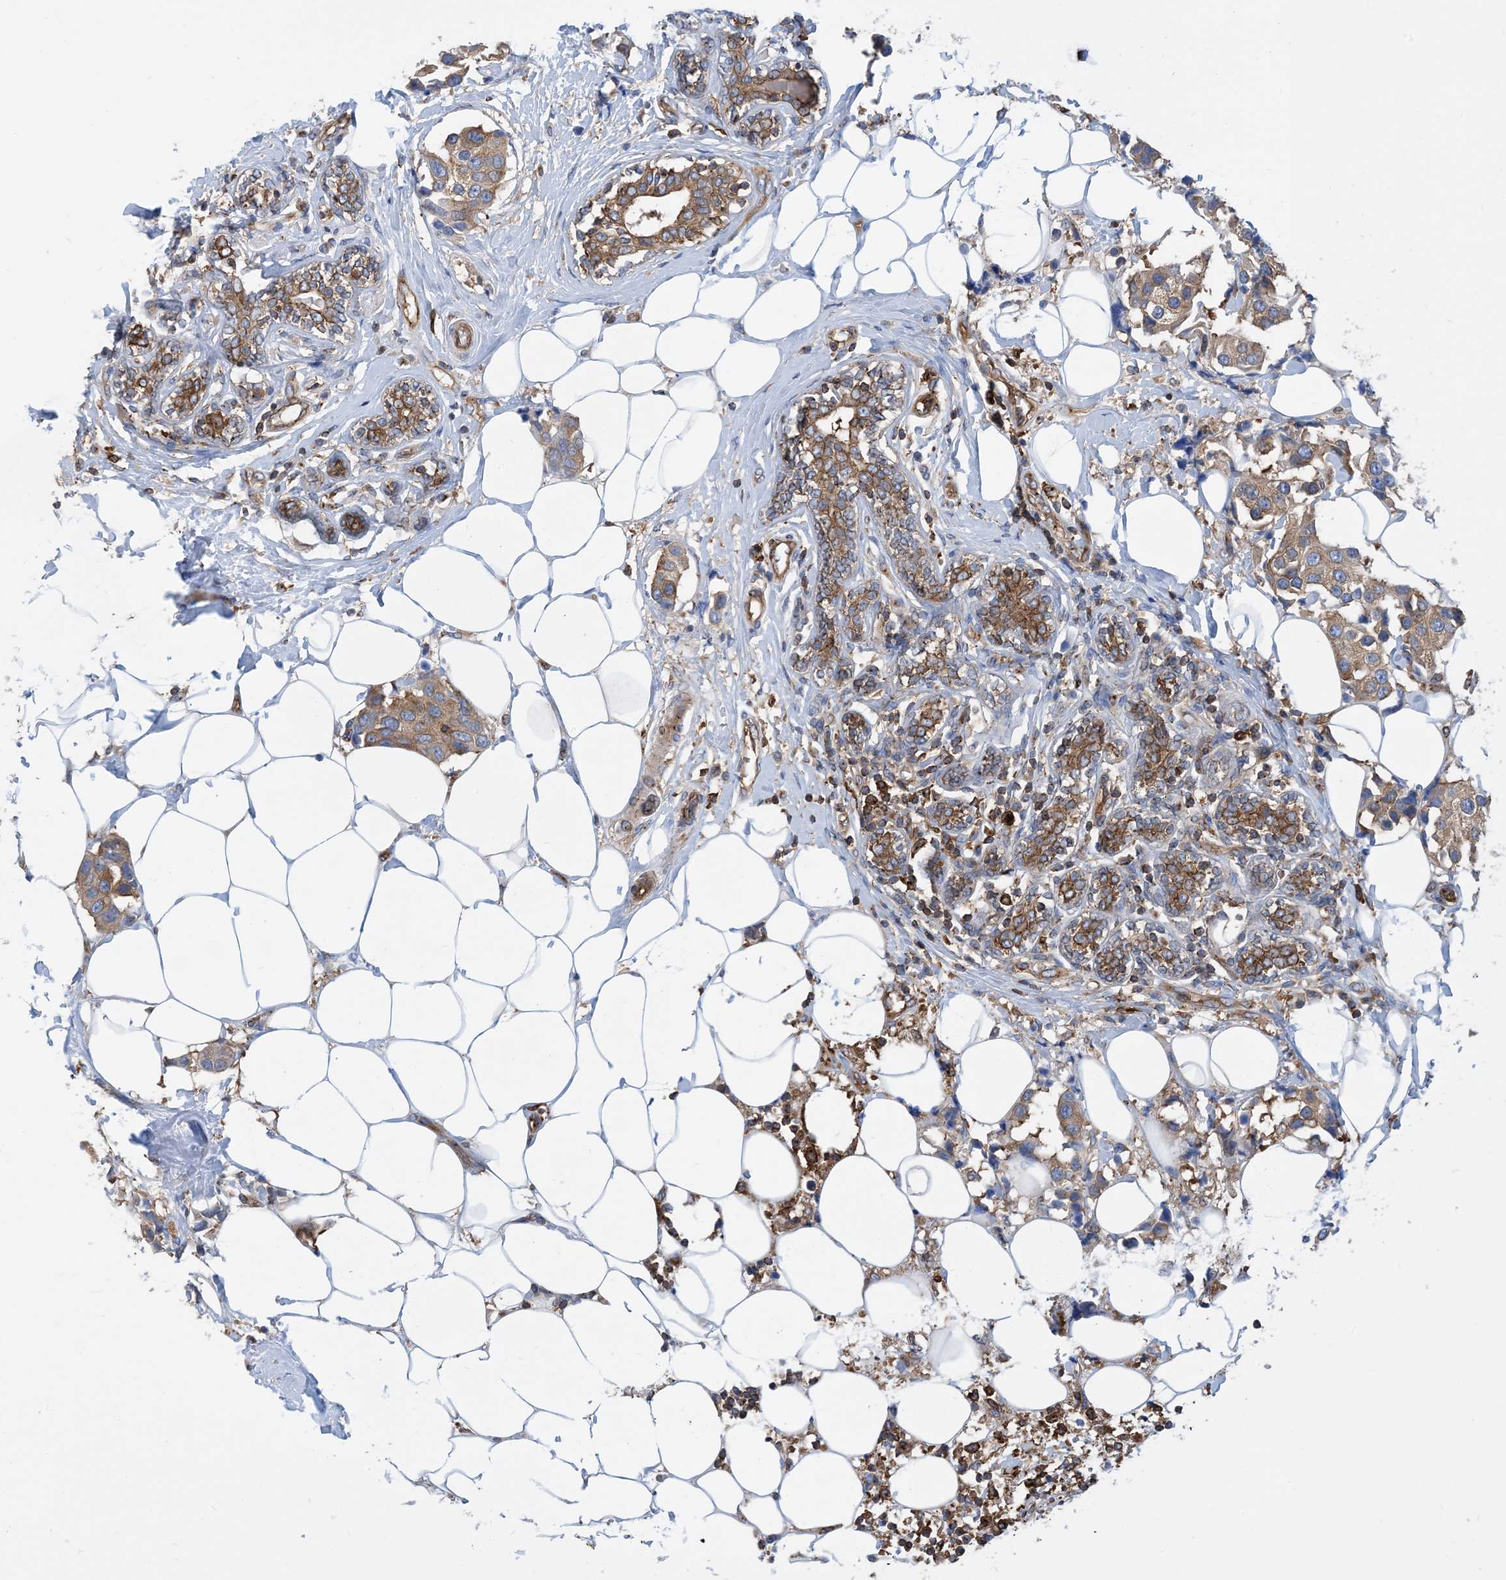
{"staining": {"intensity": "moderate", "quantity": ">75%", "location": "cytoplasmic/membranous"}, "tissue": "breast cancer", "cell_type": "Tumor cells", "image_type": "cancer", "snomed": [{"axis": "morphology", "description": "Normal tissue, NOS"}, {"axis": "morphology", "description": "Duct carcinoma"}, {"axis": "topography", "description": "Breast"}], "caption": "Moderate cytoplasmic/membranous protein positivity is seen in about >75% of tumor cells in breast cancer. (Stains: DAB in brown, nuclei in blue, Microscopy: brightfield microscopy at high magnification).", "gene": "DYNC1LI1", "patient": {"sex": "female", "age": 39}}